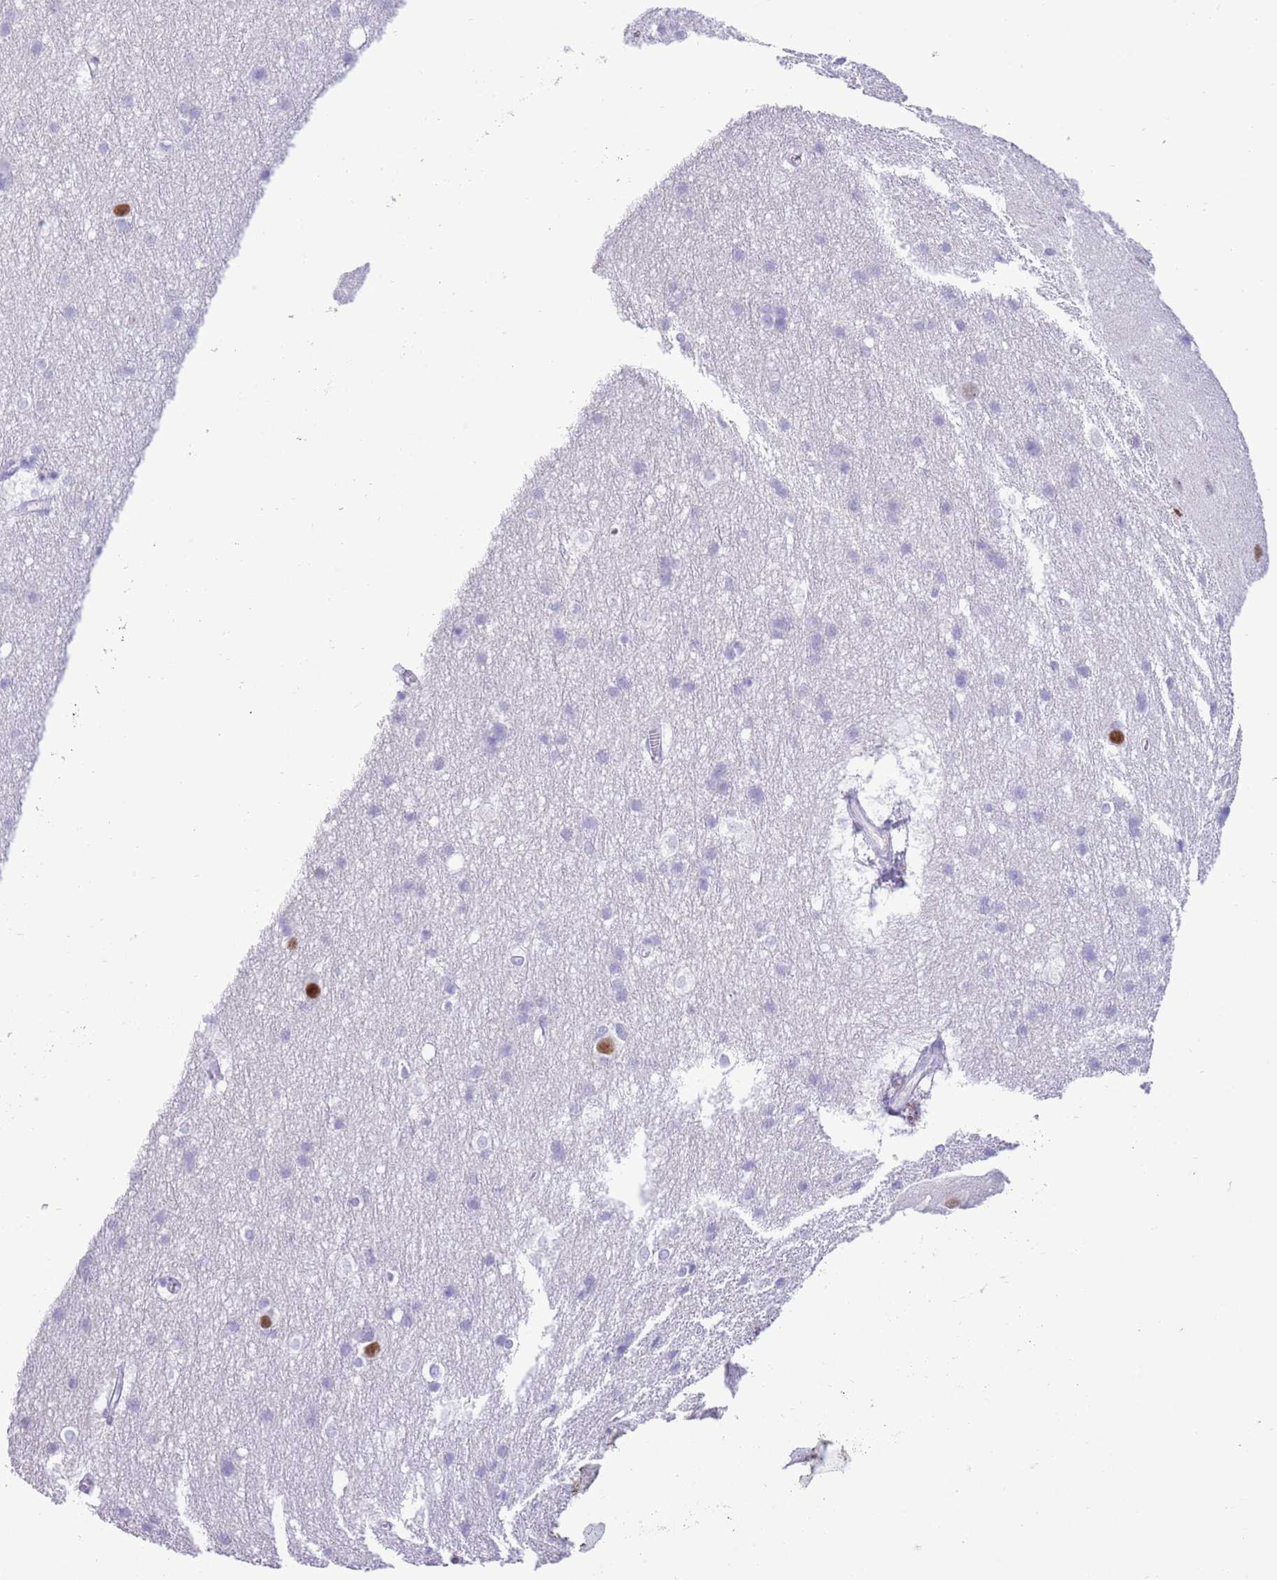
{"staining": {"intensity": "negative", "quantity": "none", "location": "none"}, "tissue": "cerebral cortex", "cell_type": "Endothelial cells", "image_type": "normal", "snomed": [{"axis": "morphology", "description": "Normal tissue, NOS"}, {"axis": "topography", "description": "Cerebral cortex"}], "caption": "A high-resolution photomicrograph shows immunohistochemistry staining of benign cerebral cortex, which displays no significant expression in endothelial cells. (Brightfield microscopy of DAB (3,3'-diaminobenzidine) immunohistochemistry (IHC) at high magnification).", "gene": "BCL11B", "patient": {"sex": "male", "age": 54}}